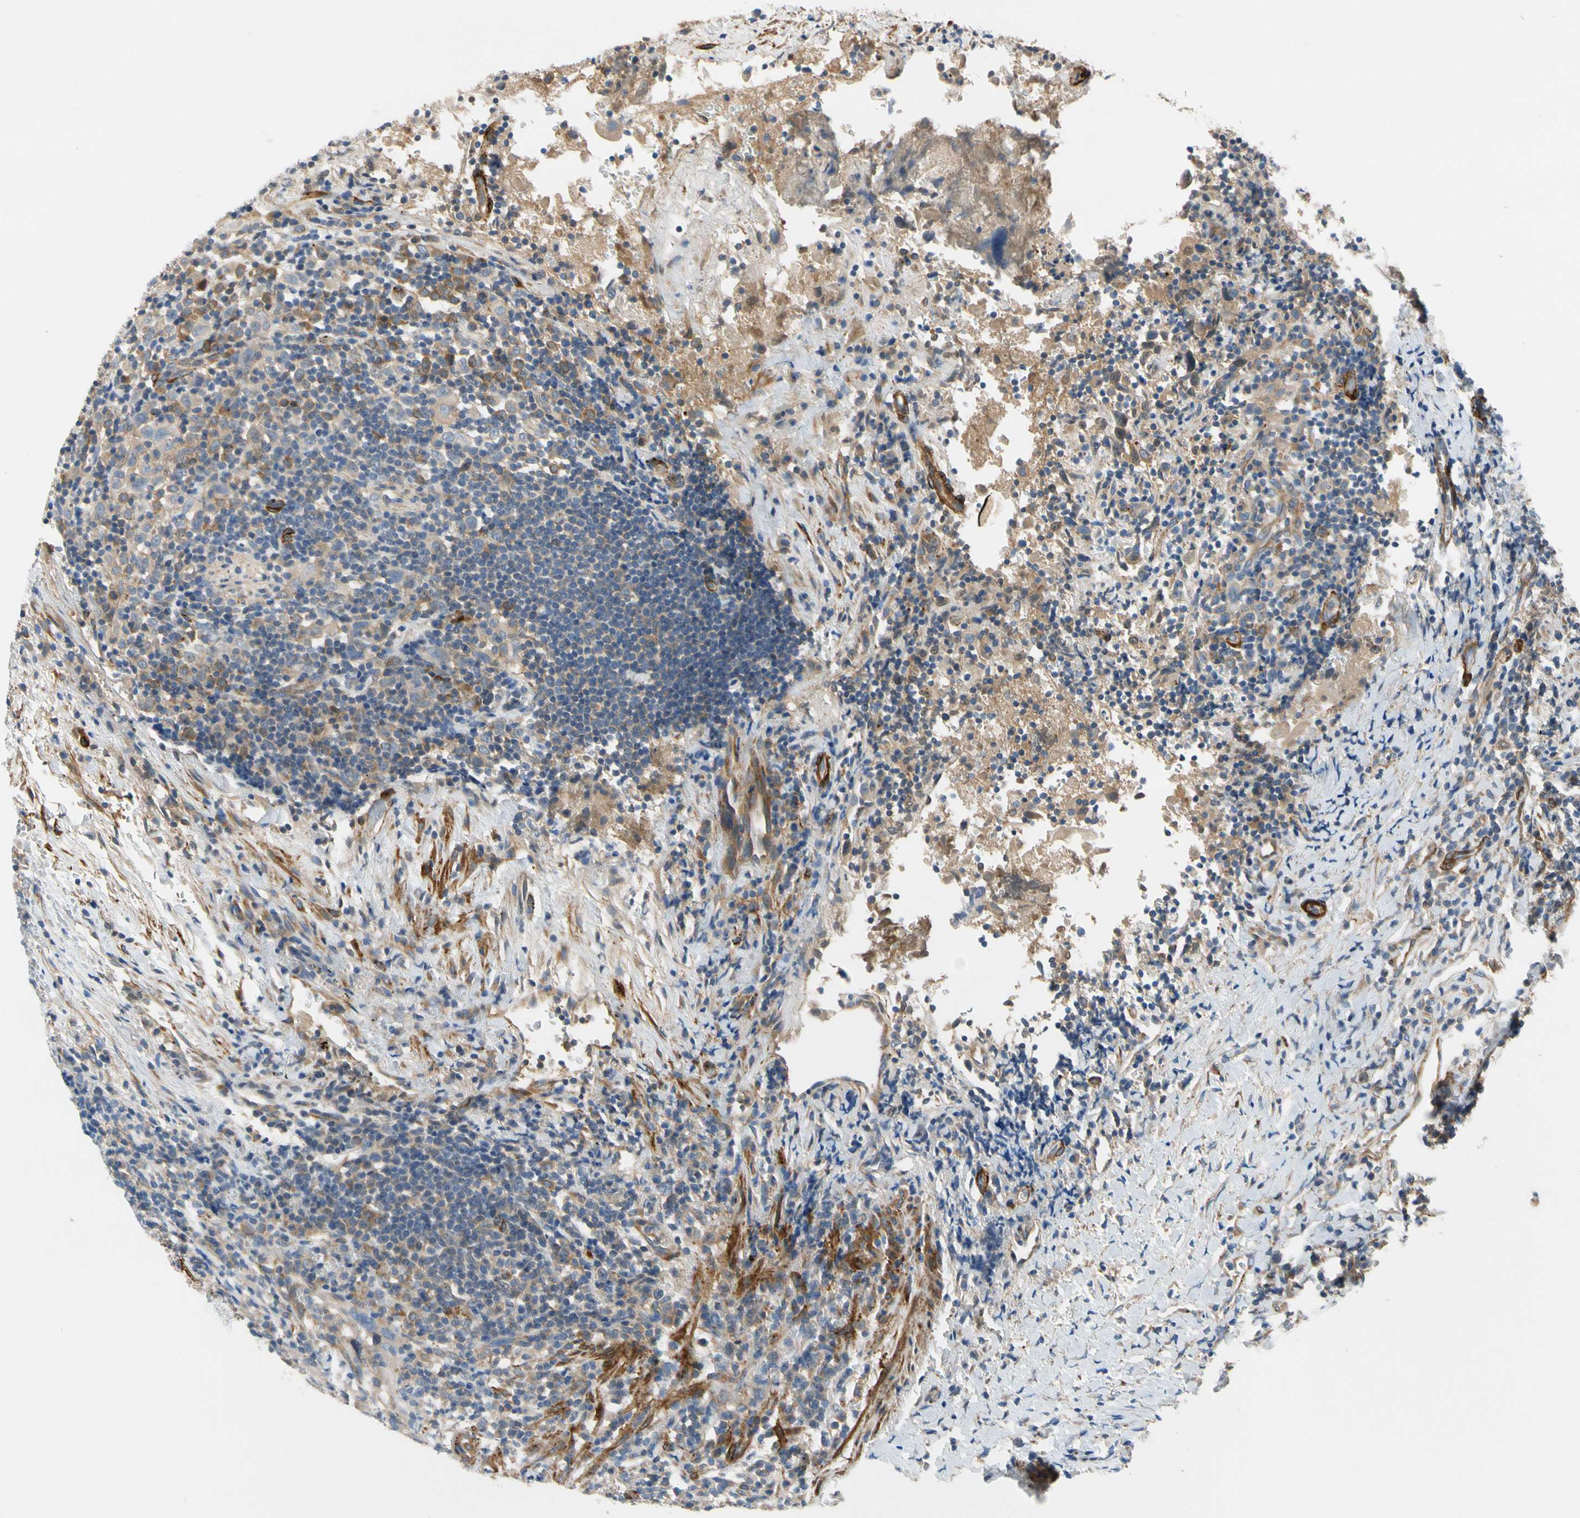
{"staining": {"intensity": "moderate", "quantity": "25%-75%", "location": "cytoplasmic/membranous"}, "tissue": "urothelial cancer", "cell_type": "Tumor cells", "image_type": "cancer", "snomed": [{"axis": "morphology", "description": "Urothelial carcinoma, High grade"}, {"axis": "topography", "description": "Urinary bladder"}], "caption": "Moderate cytoplasmic/membranous positivity is identified in approximately 25%-75% of tumor cells in urothelial cancer.", "gene": "ENTREP3", "patient": {"sex": "male", "age": 61}}